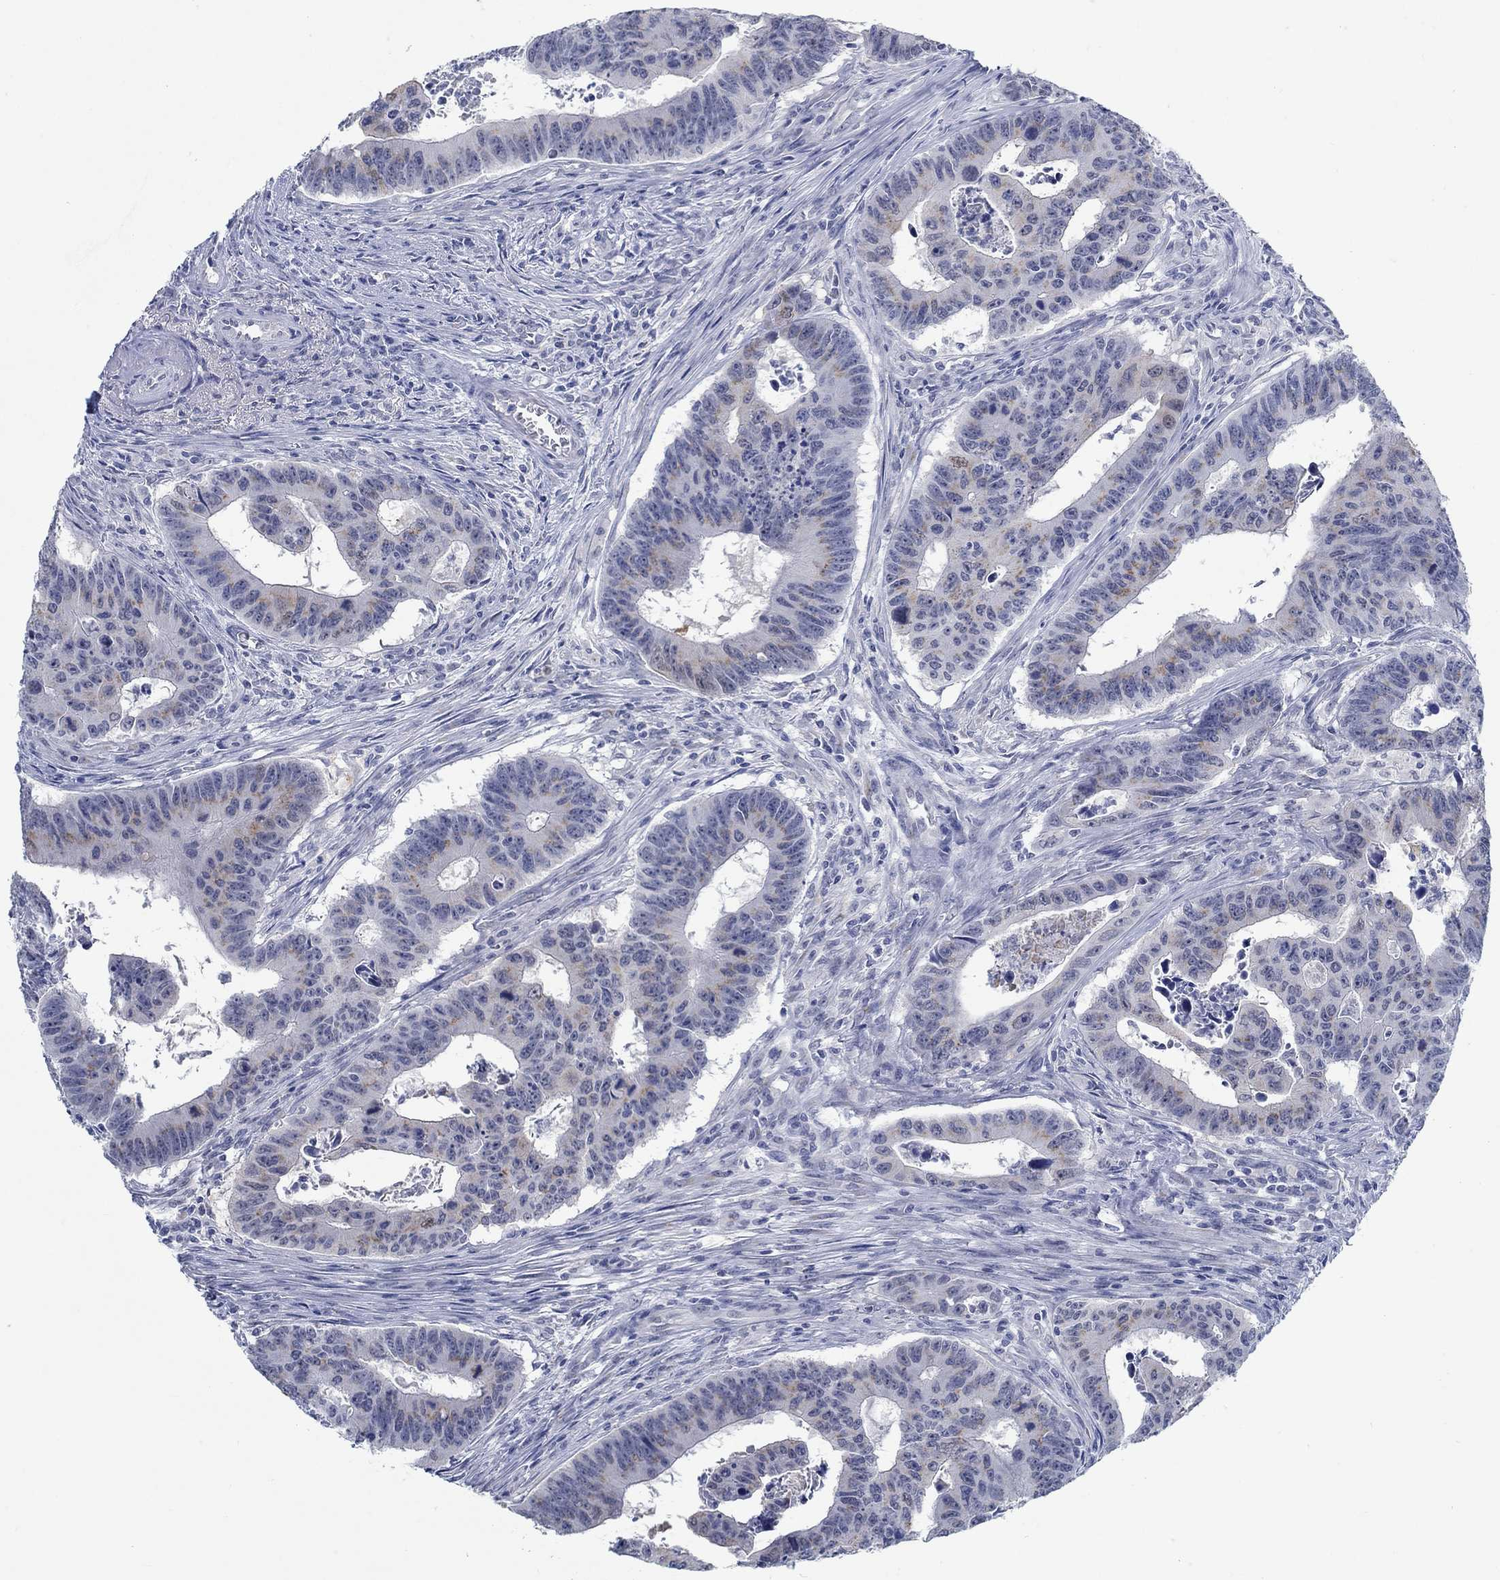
{"staining": {"intensity": "moderate", "quantity": "<25%", "location": "cytoplasmic/membranous"}, "tissue": "colorectal cancer", "cell_type": "Tumor cells", "image_type": "cancer", "snomed": [{"axis": "morphology", "description": "Adenocarcinoma, NOS"}, {"axis": "topography", "description": "Appendix"}, {"axis": "topography", "description": "Colon"}, {"axis": "topography", "description": "Cecum"}, {"axis": "topography", "description": "Colon asc"}], "caption": "Protein expression analysis of human colorectal adenocarcinoma reveals moderate cytoplasmic/membranous expression in approximately <25% of tumor cells.", "gene": "TEKT4", "patient": {"sex": "female", "age": 85}}